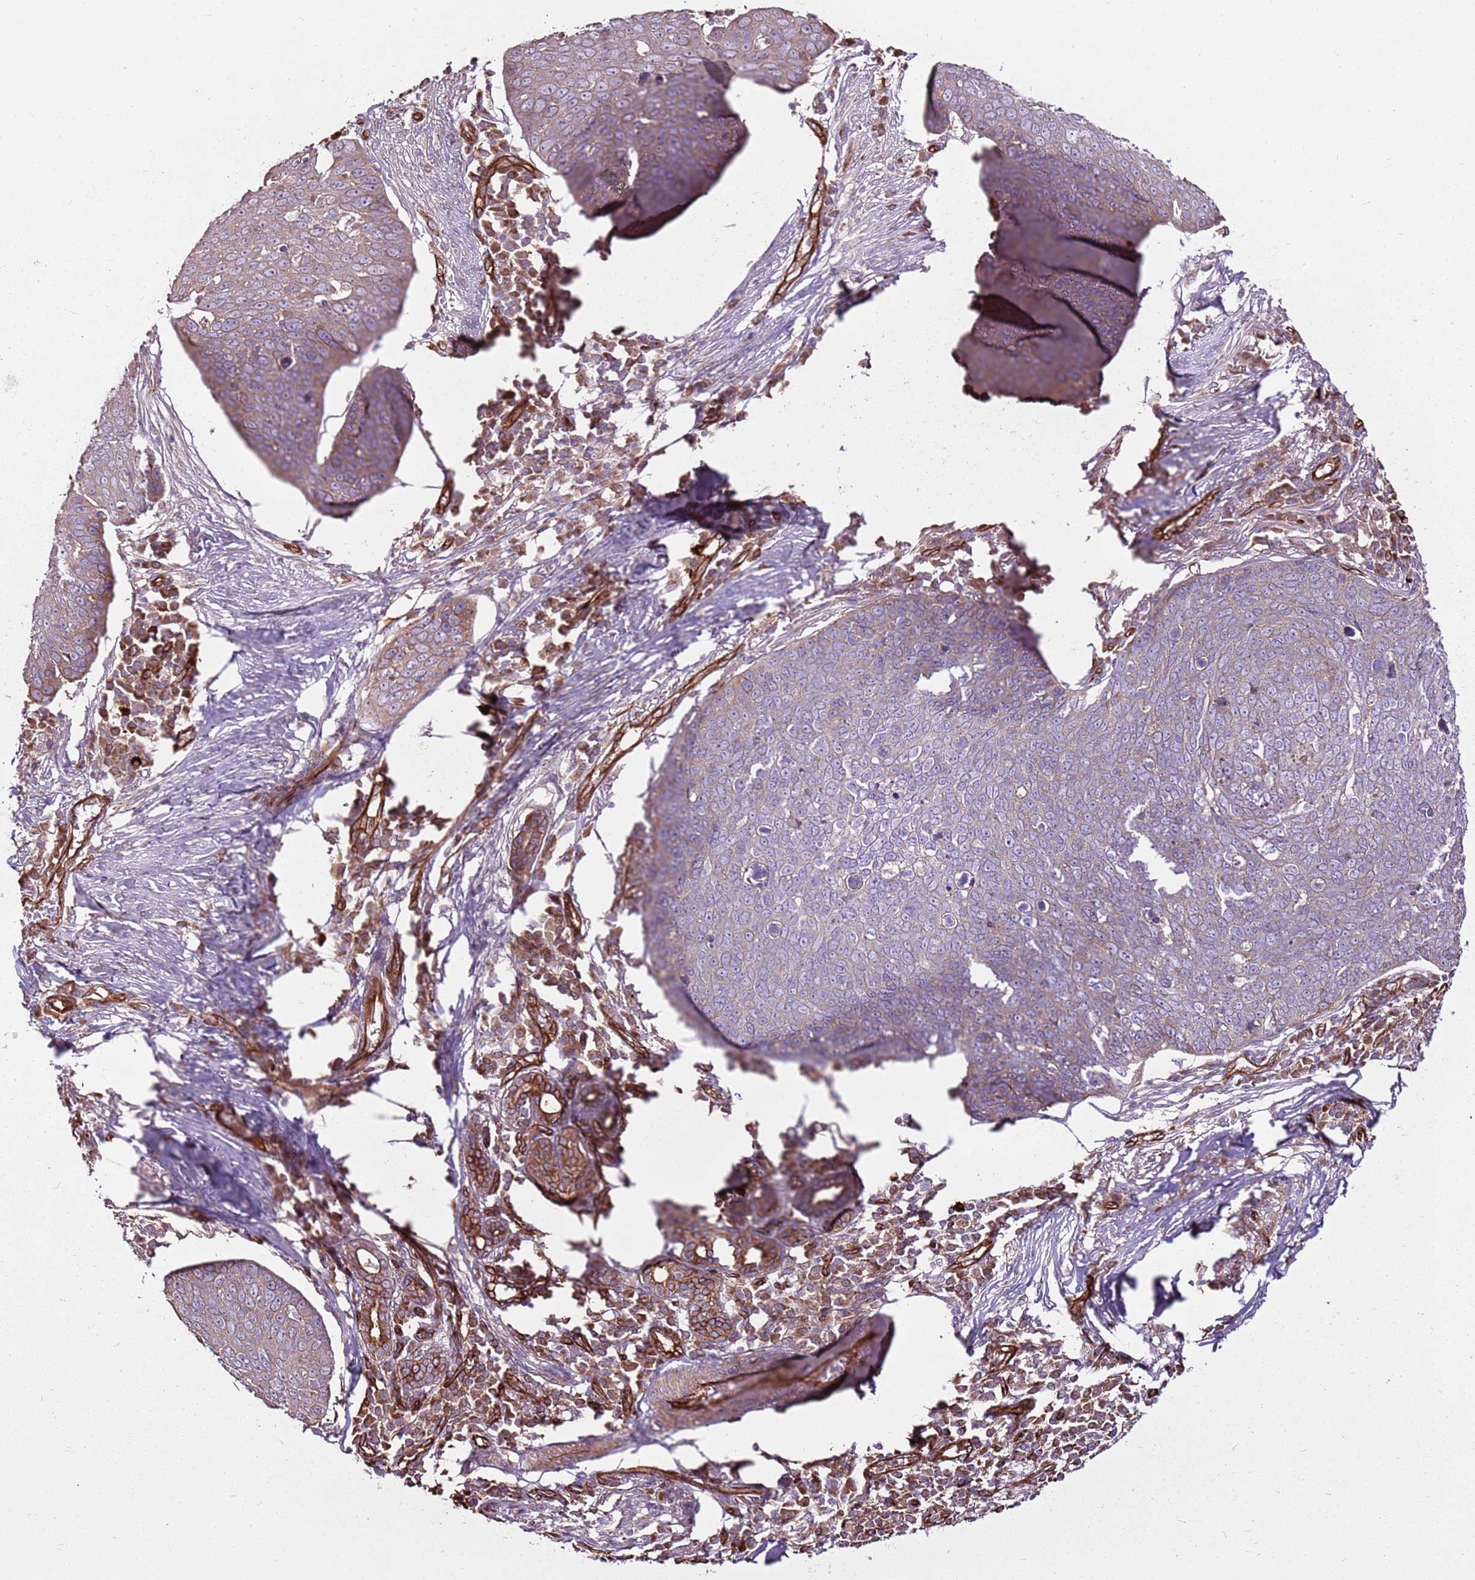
{"staining": {"intensity": "weak", "quantity": "<25%", "location": "cytoplasmic/membranous"}, "tissue": "skin cancer", "cell_type": "Tumor cells", "image_type": "cancer", "snomed": [{"axis": "morphology", "description": "Squamous cell carcinoma, NOS"}, {"axis": "topography", "description": "Skin"}], "caption": "There is no significant expression in tumor cells of skin cancer (squamous cell carcinoma). The staining is performed using DAB brown chromogen with nuclei counter-stained in using hematoxylin.", "gene": "ZNF827", "patient": {"sex": "male", "age": 71}}